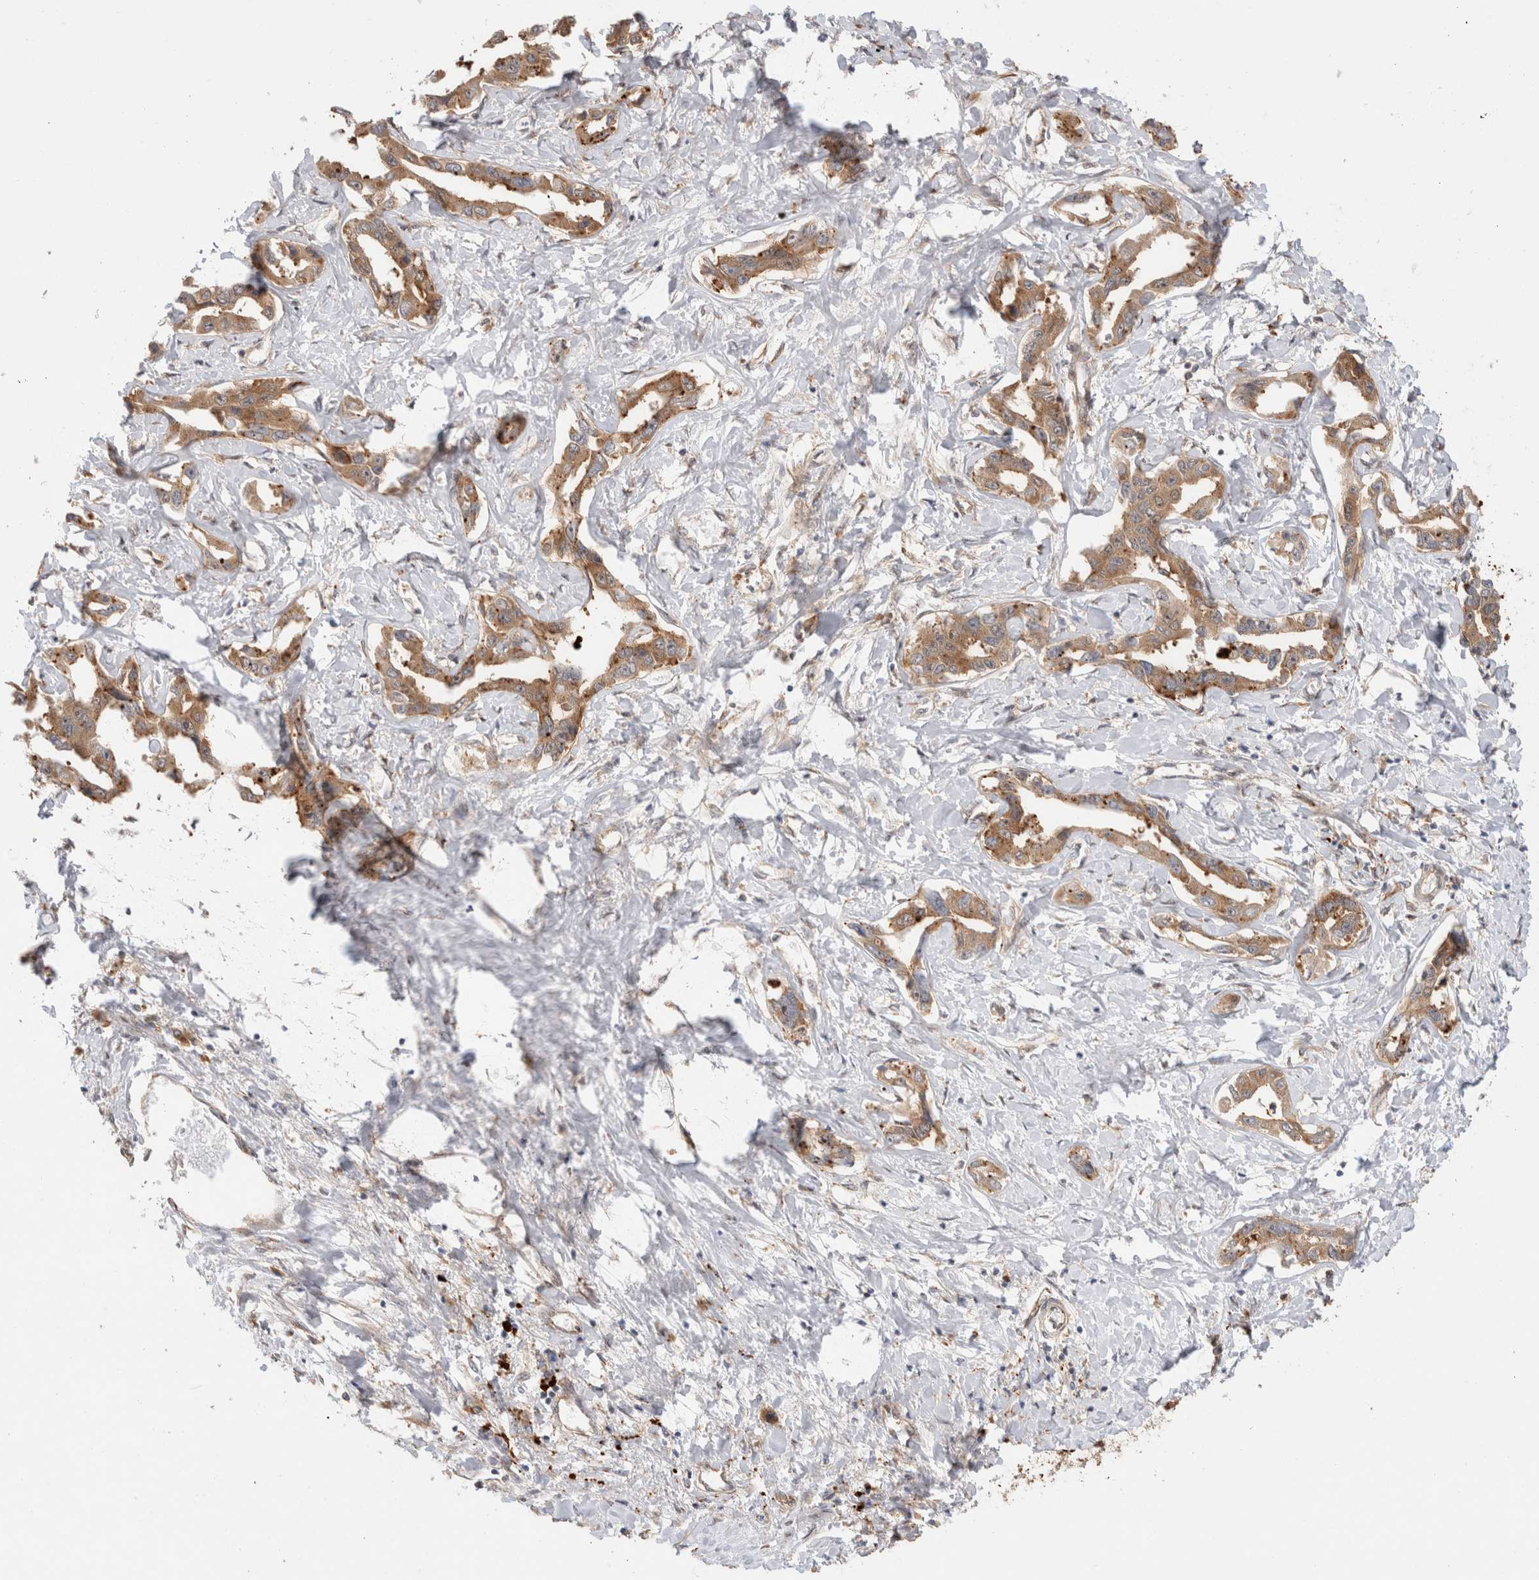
{"staining": {"intensity": "weak", "quantity": ">75%", "location": "cytoplasmic/membranous"}, "tissue": "liver cancer", "cell_type": "Tumor cells", "image_type": "cancer", "snomed": [{"axis": "morphology", "description": "Cholangiocarcinoma"}, {"axis": "topography", "description": "Liver"}], "caption": "Weak cytoplasmic/membranous expression is appreciated in about >75% of tumor cells in liver cholangiocarcinoma.", "gene": "ACTL9", "patient": {"sex": "male", "age": 59}}